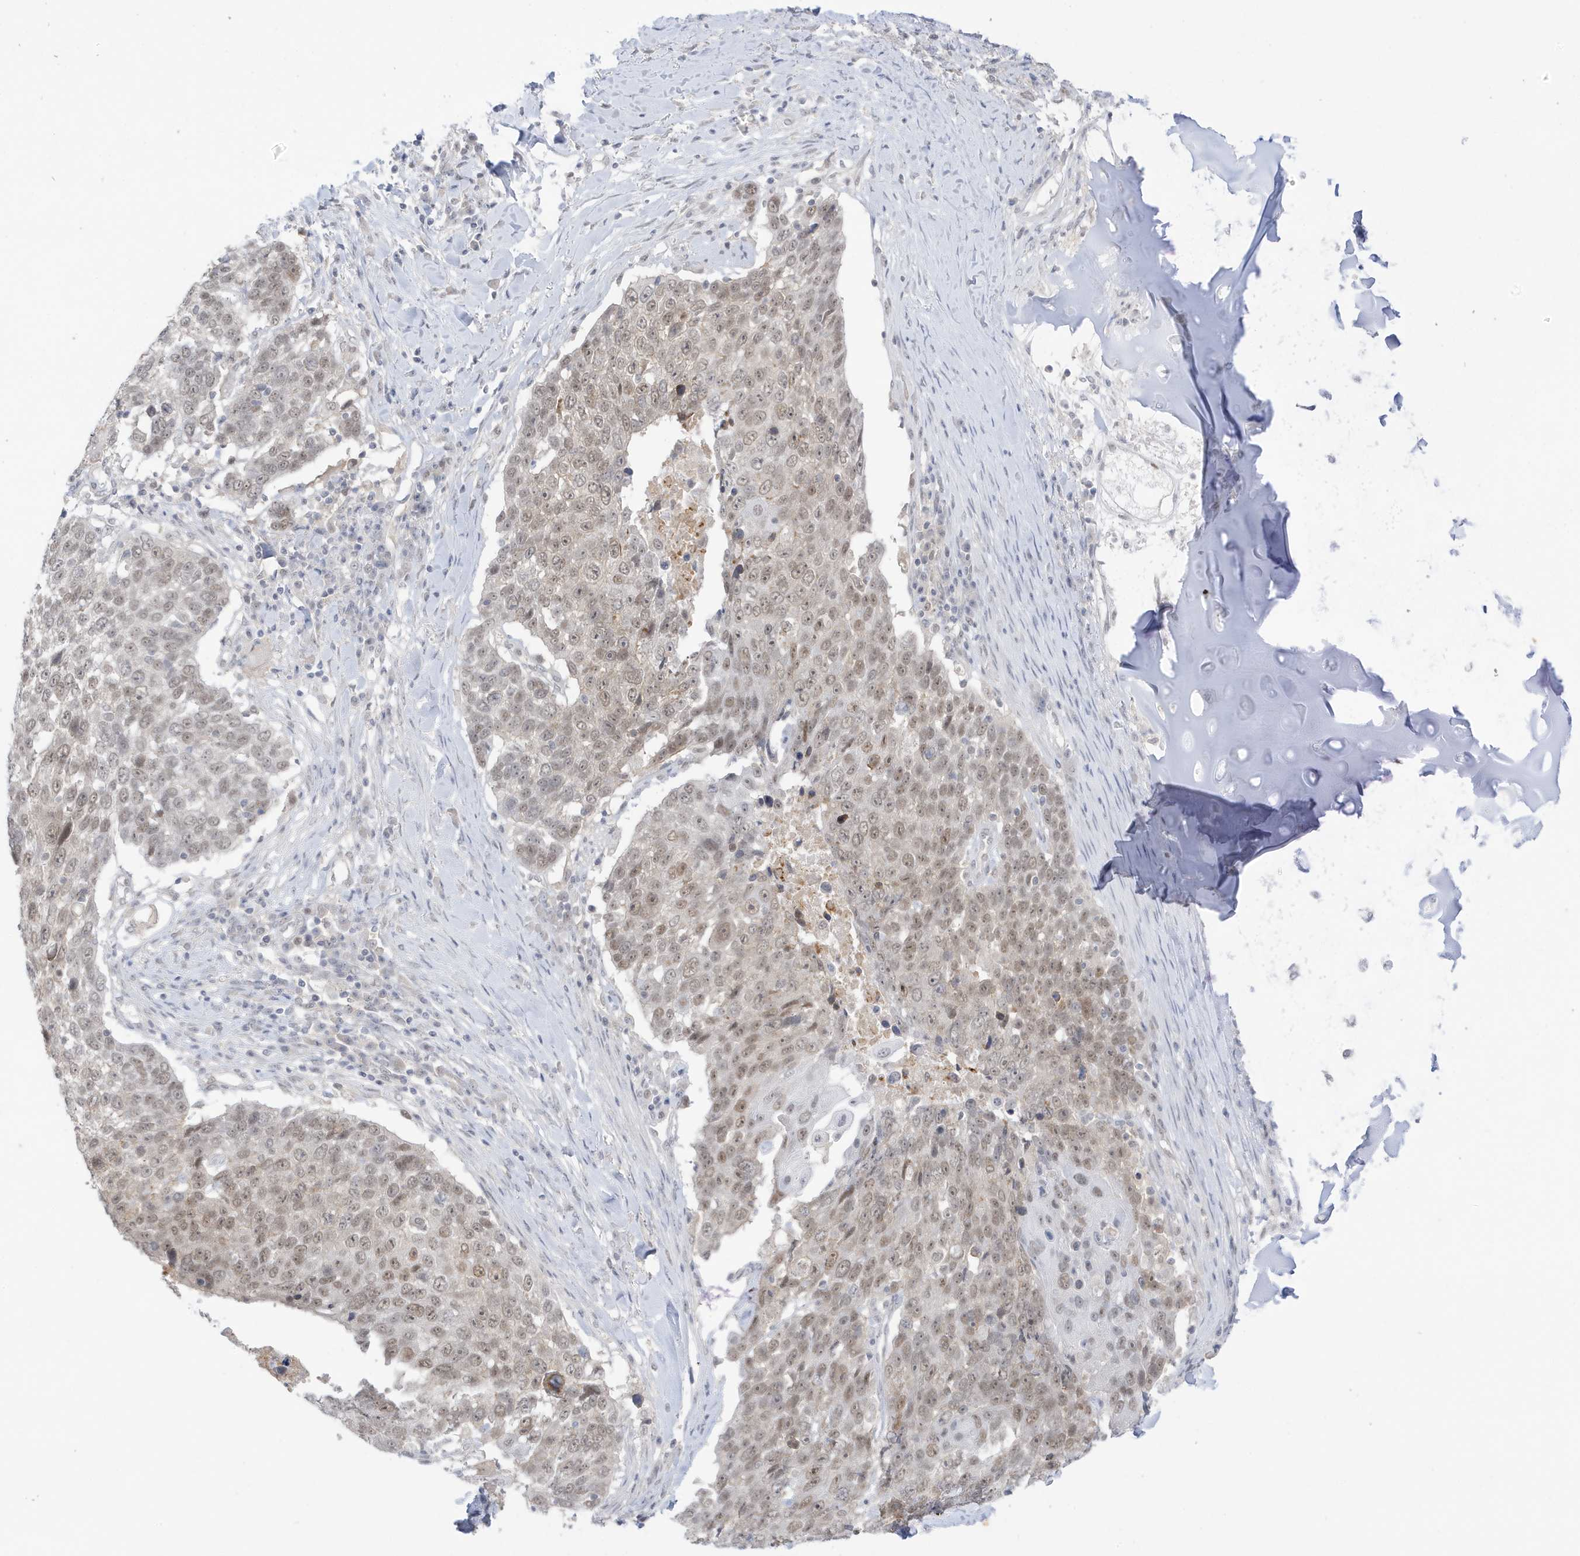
{"staining": {"intensity": "weak", "quantity": ">75%", "location": "nuclear"}, "tissue": "lung cancer", "cell_type": "Tumor cells", "image_type": "cancer", "snomed": [{"axis": "morphology", "description": "Squamous cell carcinoma, NOS"}, {"axis": "topography", "description": "Lung"}], "caption": "Tumor cells exhibit low levels of weak nuclear expression in approximately >75% of cells in human lung squamous cell carcinoma. (Brightfield microscopy of DAB IHC at high magnification).", "gene": "MSL3", "patient": {"sex": "male", "age": 66}}